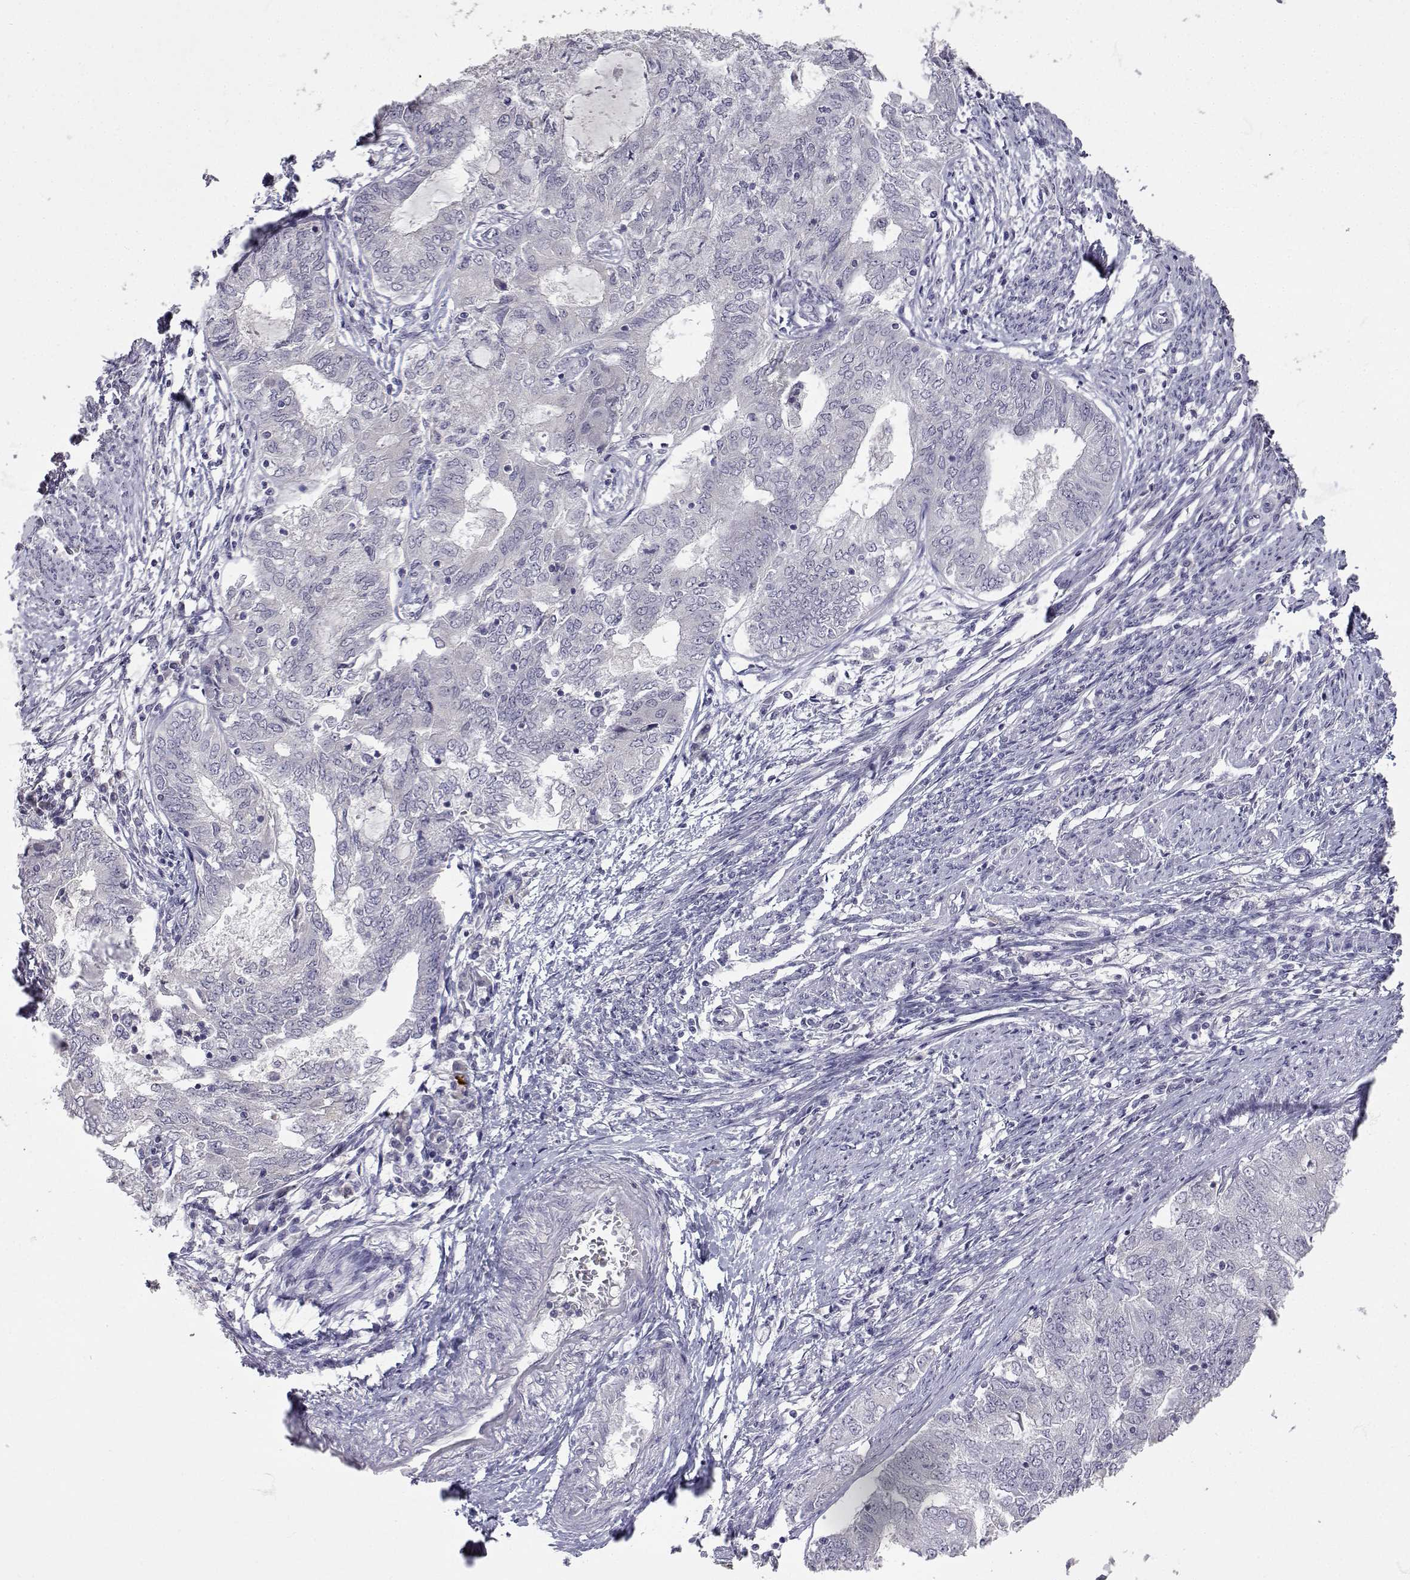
{"staining": {"intensity": "negative", "quantity": "none", "location": "none"}, "tissue": "endometrial cancer", "cell_type": "Tumor cells", "image_type": "cancer", "snomed": [{"axis": "morphology", "description": "Adenocarcinoma, NOS"}, {"axis": "topography", "description": "Endometrium"}], "caption": "DAB (3,3'-diaminobenzidine) immunohistochemical staining of endometrial adenocarcinoma reveals no significant expression in tumor cells.", "gene": "SLC6A3", "patient": {"sex": "female", "age": 62}}